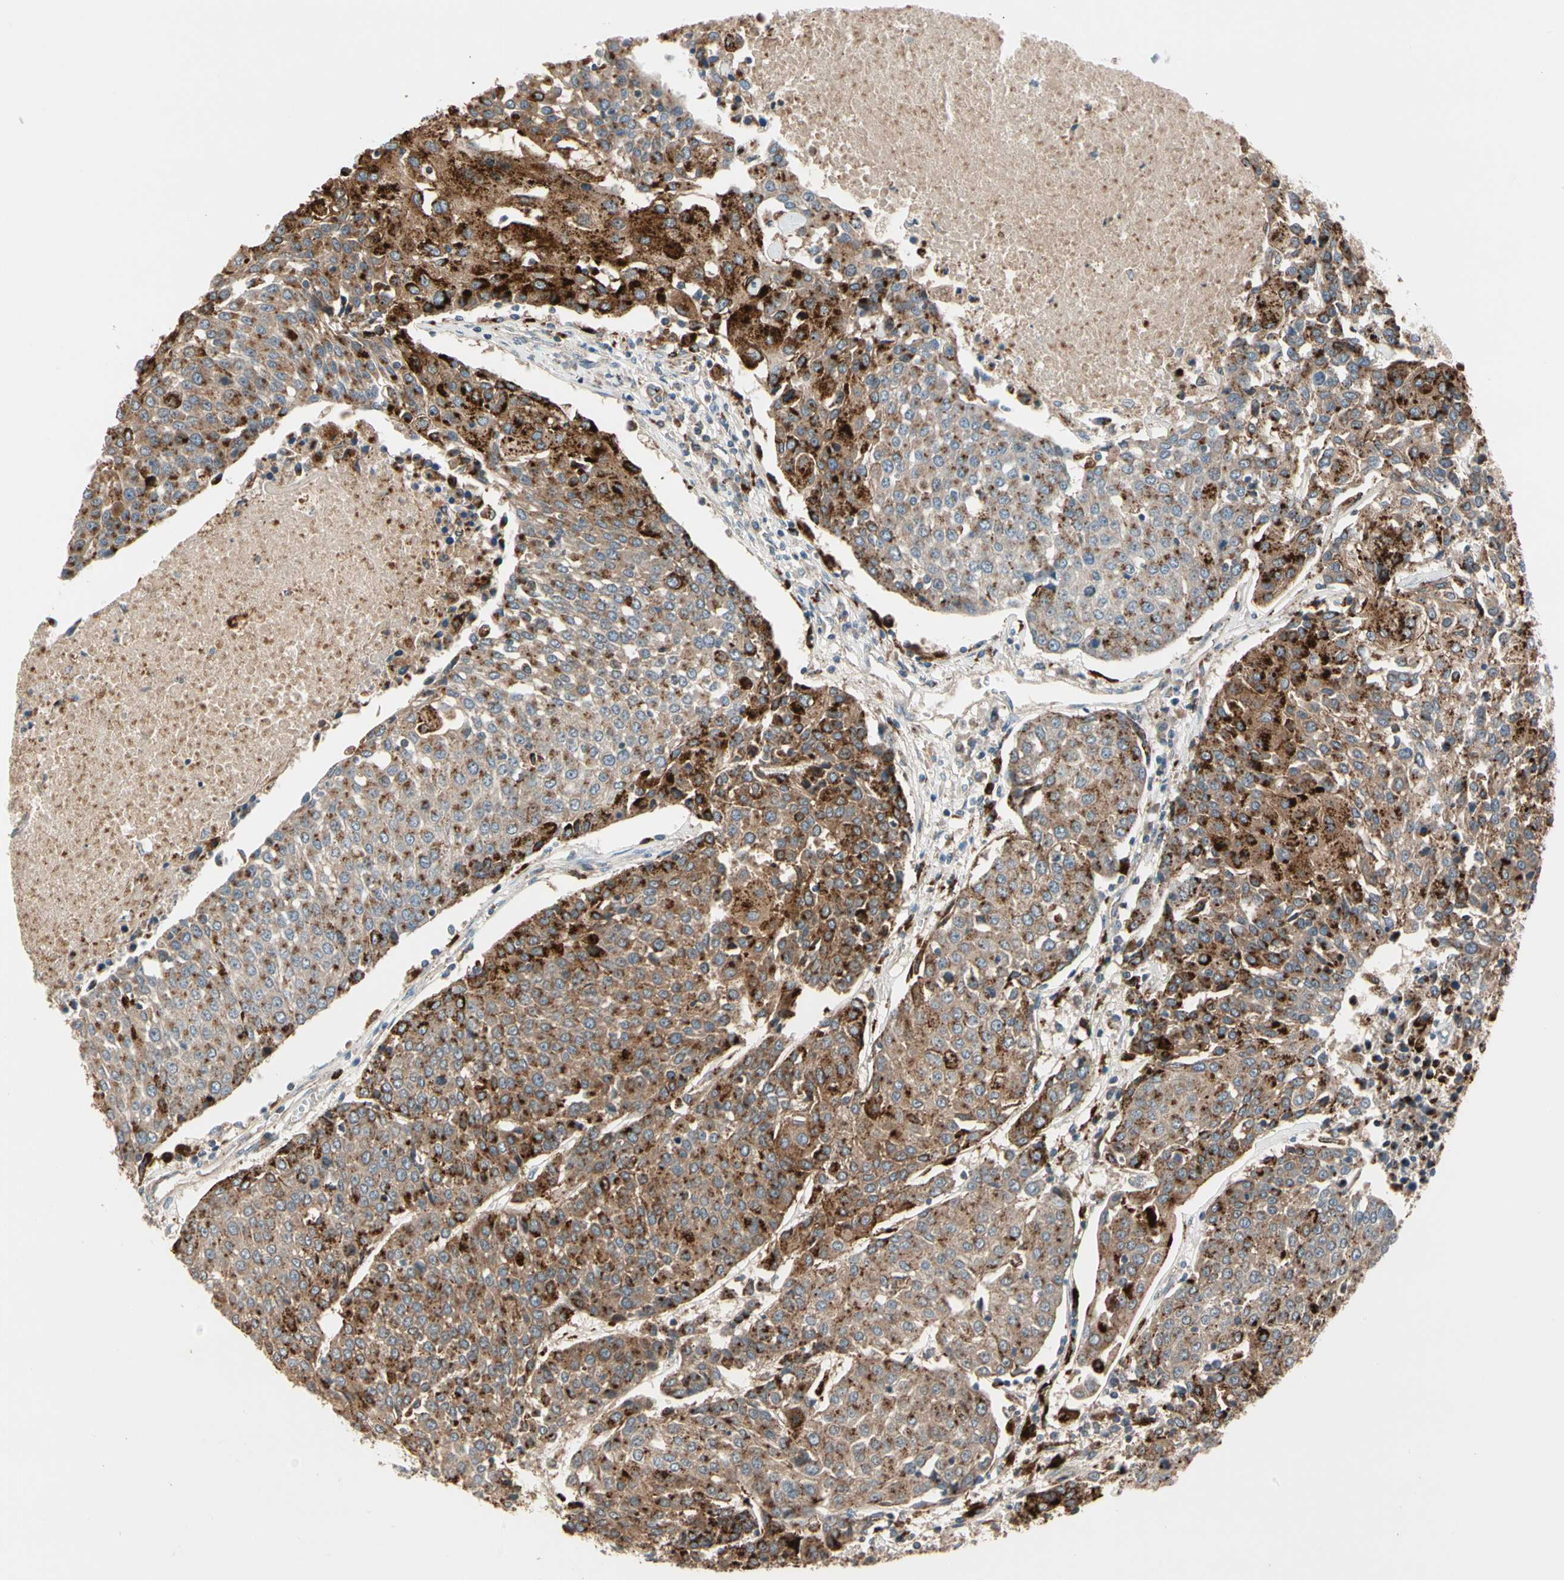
{"staining": {"intensity": "moderate", "quantity": "25%-75%", "location": "cytoplasmic/membranous"}, "tissue": "urothelial cancer", "cell_type": "Tumor cells", "image_type": "cancer", "snomed": [{"axis": "morphology", "description": "Urothelial carcinoma, High grade"}, {"axis": "topography", "description": "Urinary bladder"}], "caption": "Immunohistochemical staining of human urothelial cancer displays medium levels of moderate cytoplasmic/membranous staining in approximately 25%-75% of tumor cells.", "gene": "GM2A", "patient": {"sex": "female", "age": 85}}